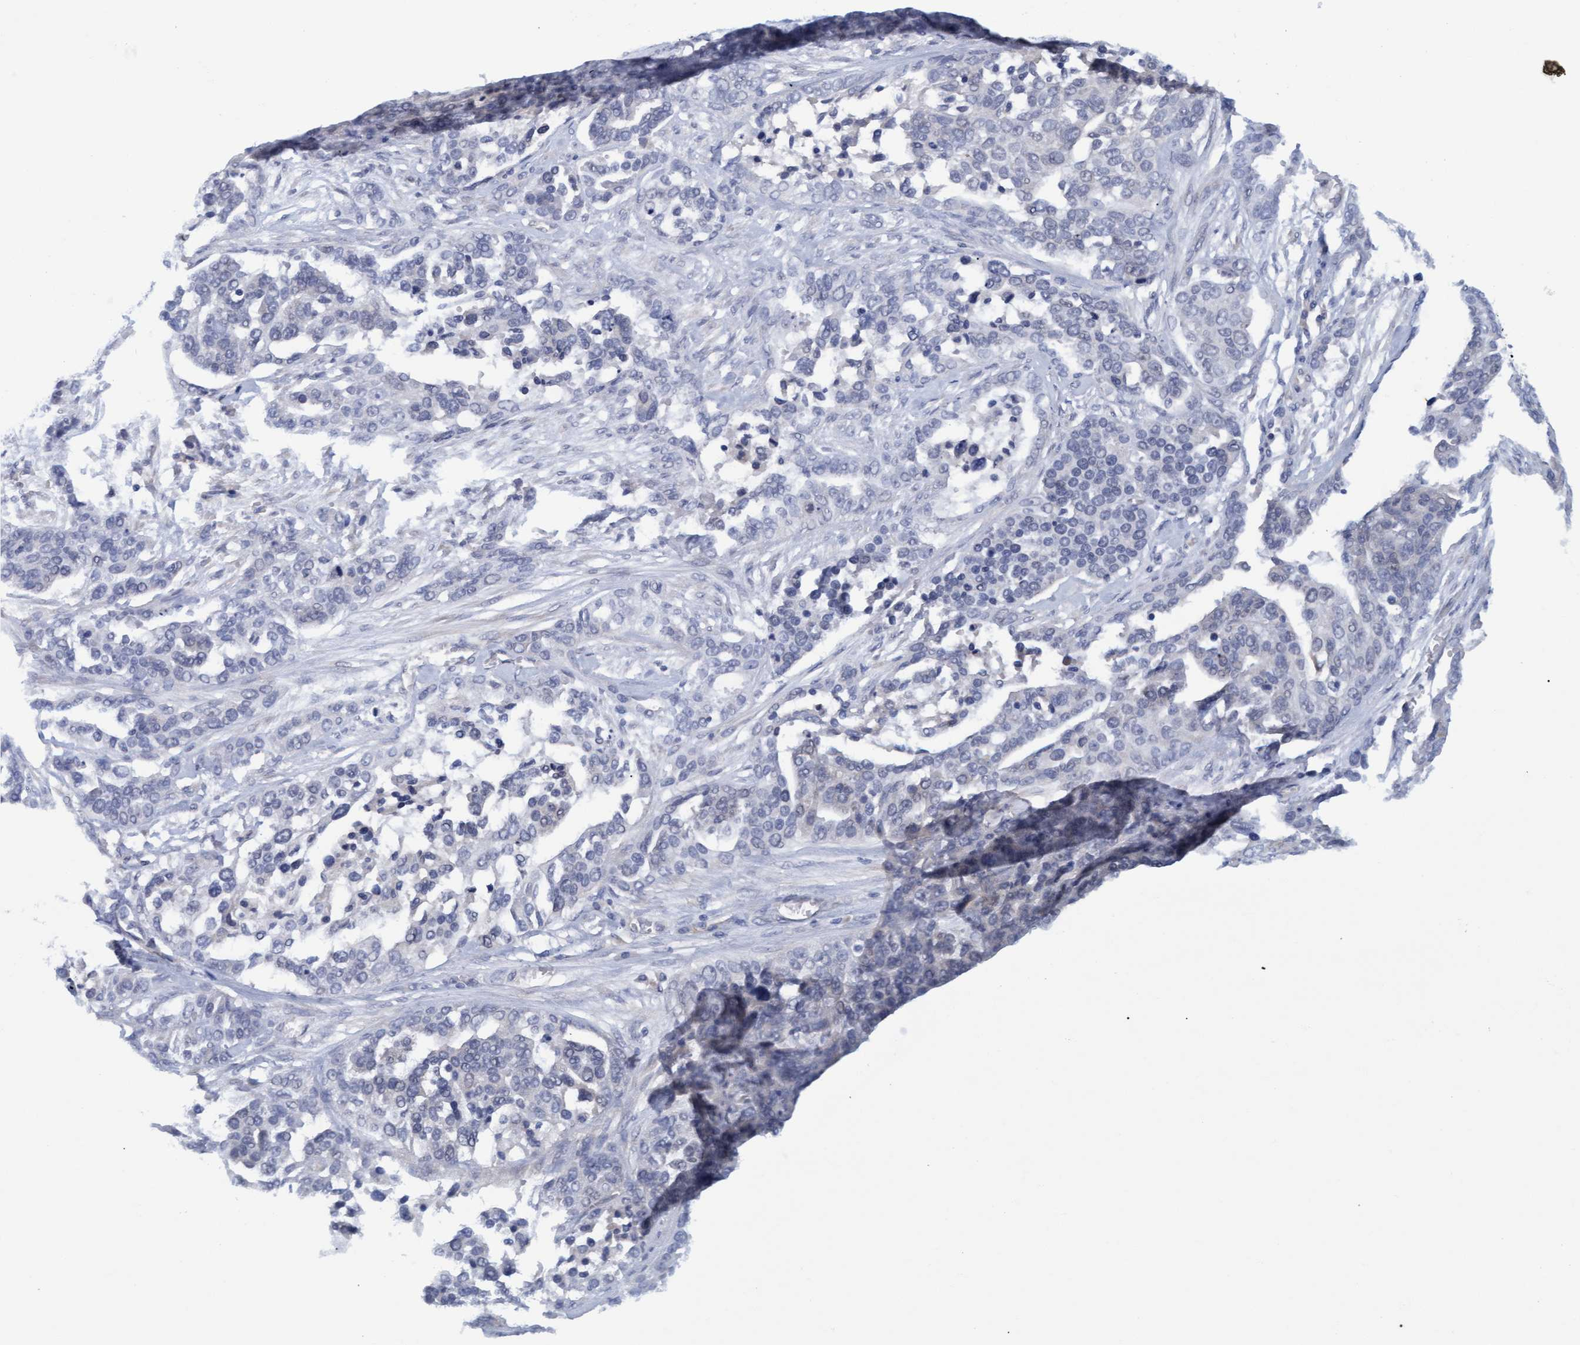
{"staining": {"intensity": "negative", "quantity": "none", "location": "none"}, "tissue": "ovarian cancer", "cell_type": "Tumor cells", "image_type": "cancer", "snomed": [{"axis": "morphology", "description": "Cystadenocarcinoma, serous, NOS"}, {"axis": "topography", "description": "Ovary"}], "caption": "Micrograph shows no significant protein staining in tumor cells of ovarian serous cystadenocarcinoma.", "gene": "STXBP1", "patient": {"sex": "female", "age": 44}}